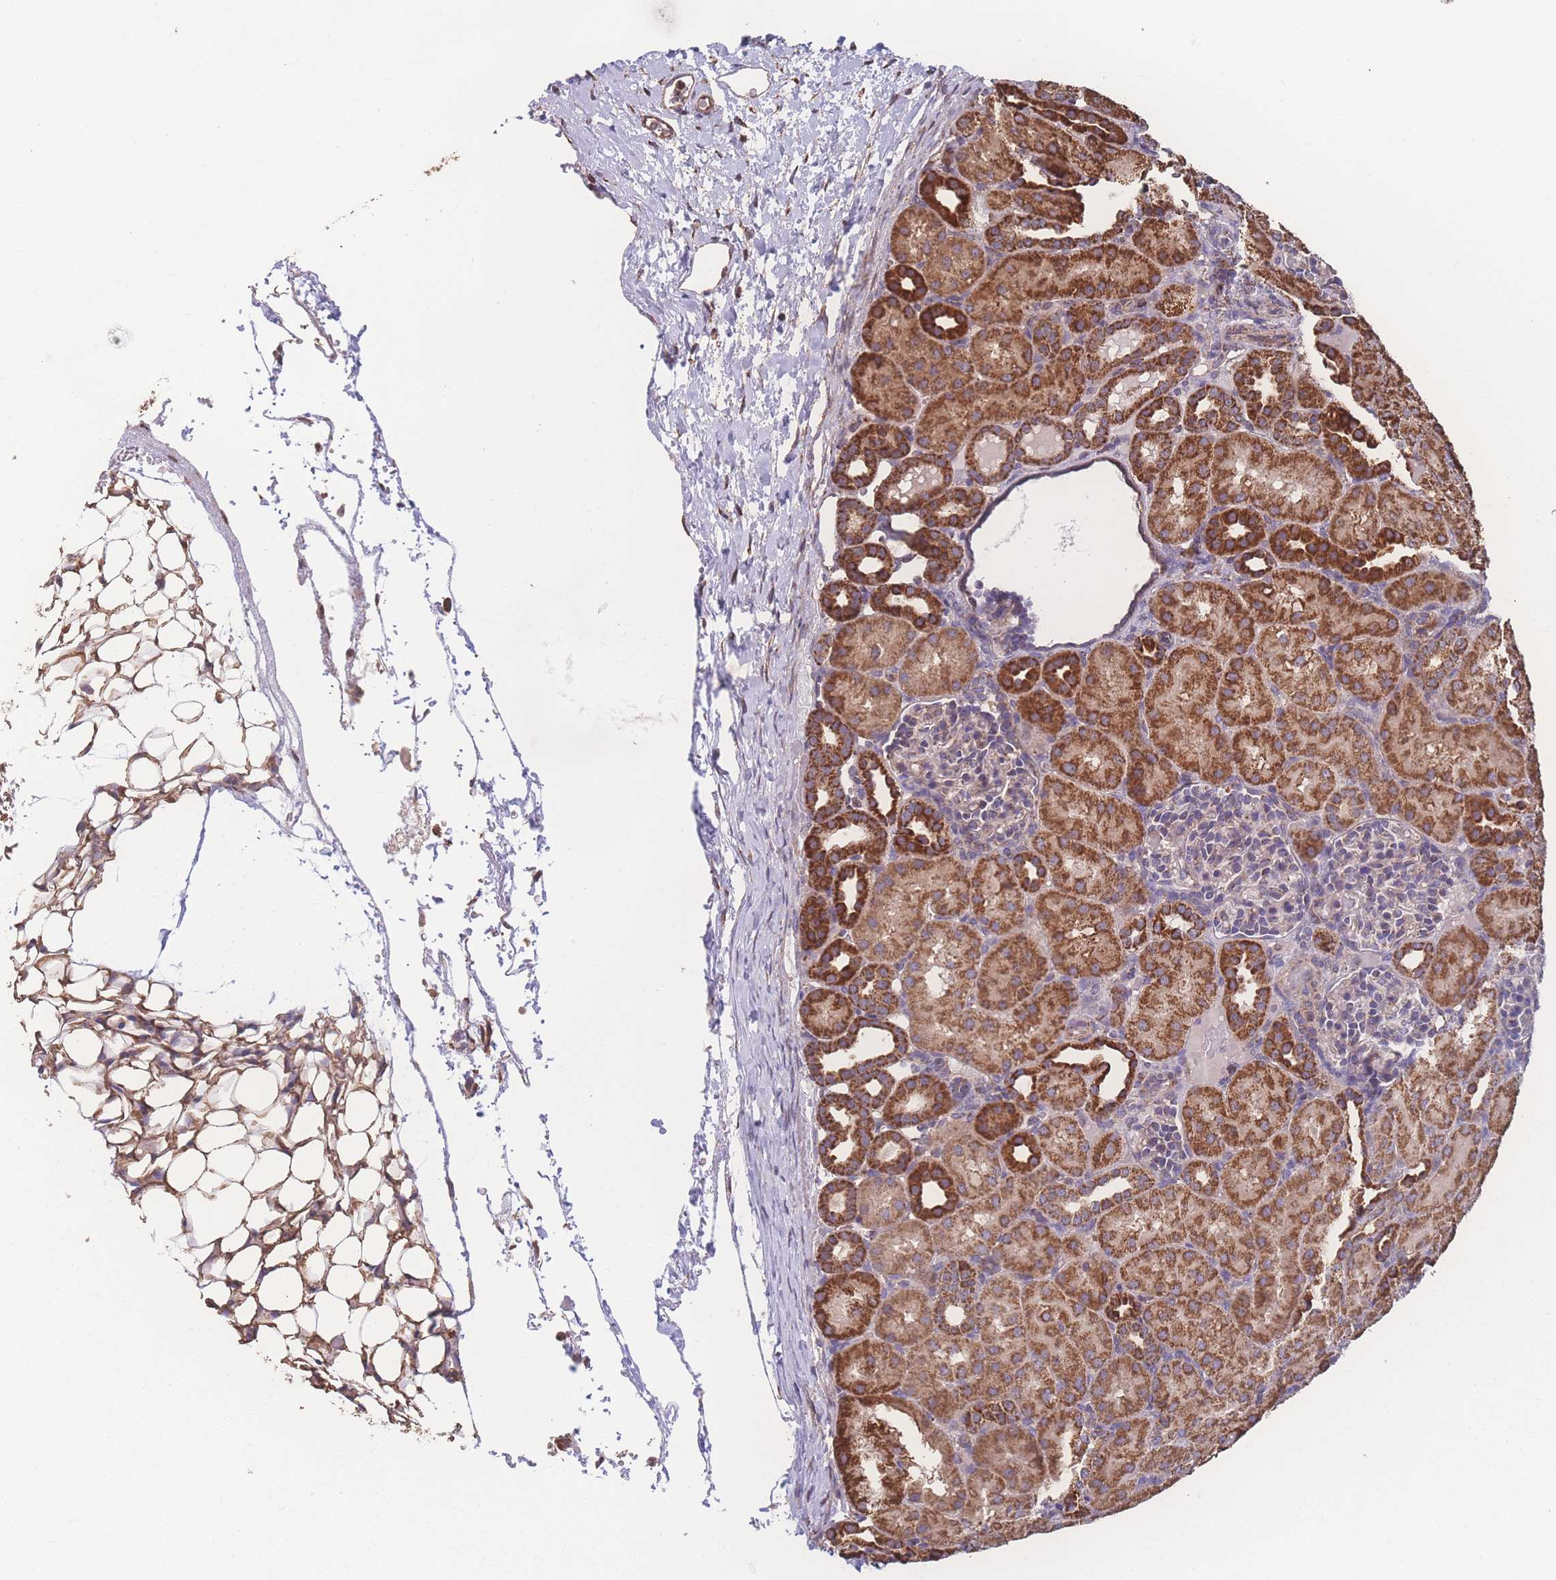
{"staining": {"intensity": "moderate", "quantity": "<25%", "location": "cytoplasmic/membranous"}, "tissue": "kidney", "cell_type": "Cells in glomeruli", "image_type": "normal", "snomed": [{"axis": "morphology", "description": "Normal tissue, NOS"}, {"axis": "topography", "description": "Kidney"}], "caption": "Kidney stained with DAB (3,3'-diaminobenzidine) immunohistochemistry demonstrates low levels of moderate cytoplasmic/membranous expression in approximately <25% of cells in glomeruli.", "gene": "SGSM3", "patient": {"sex": "male", "age": 1}}